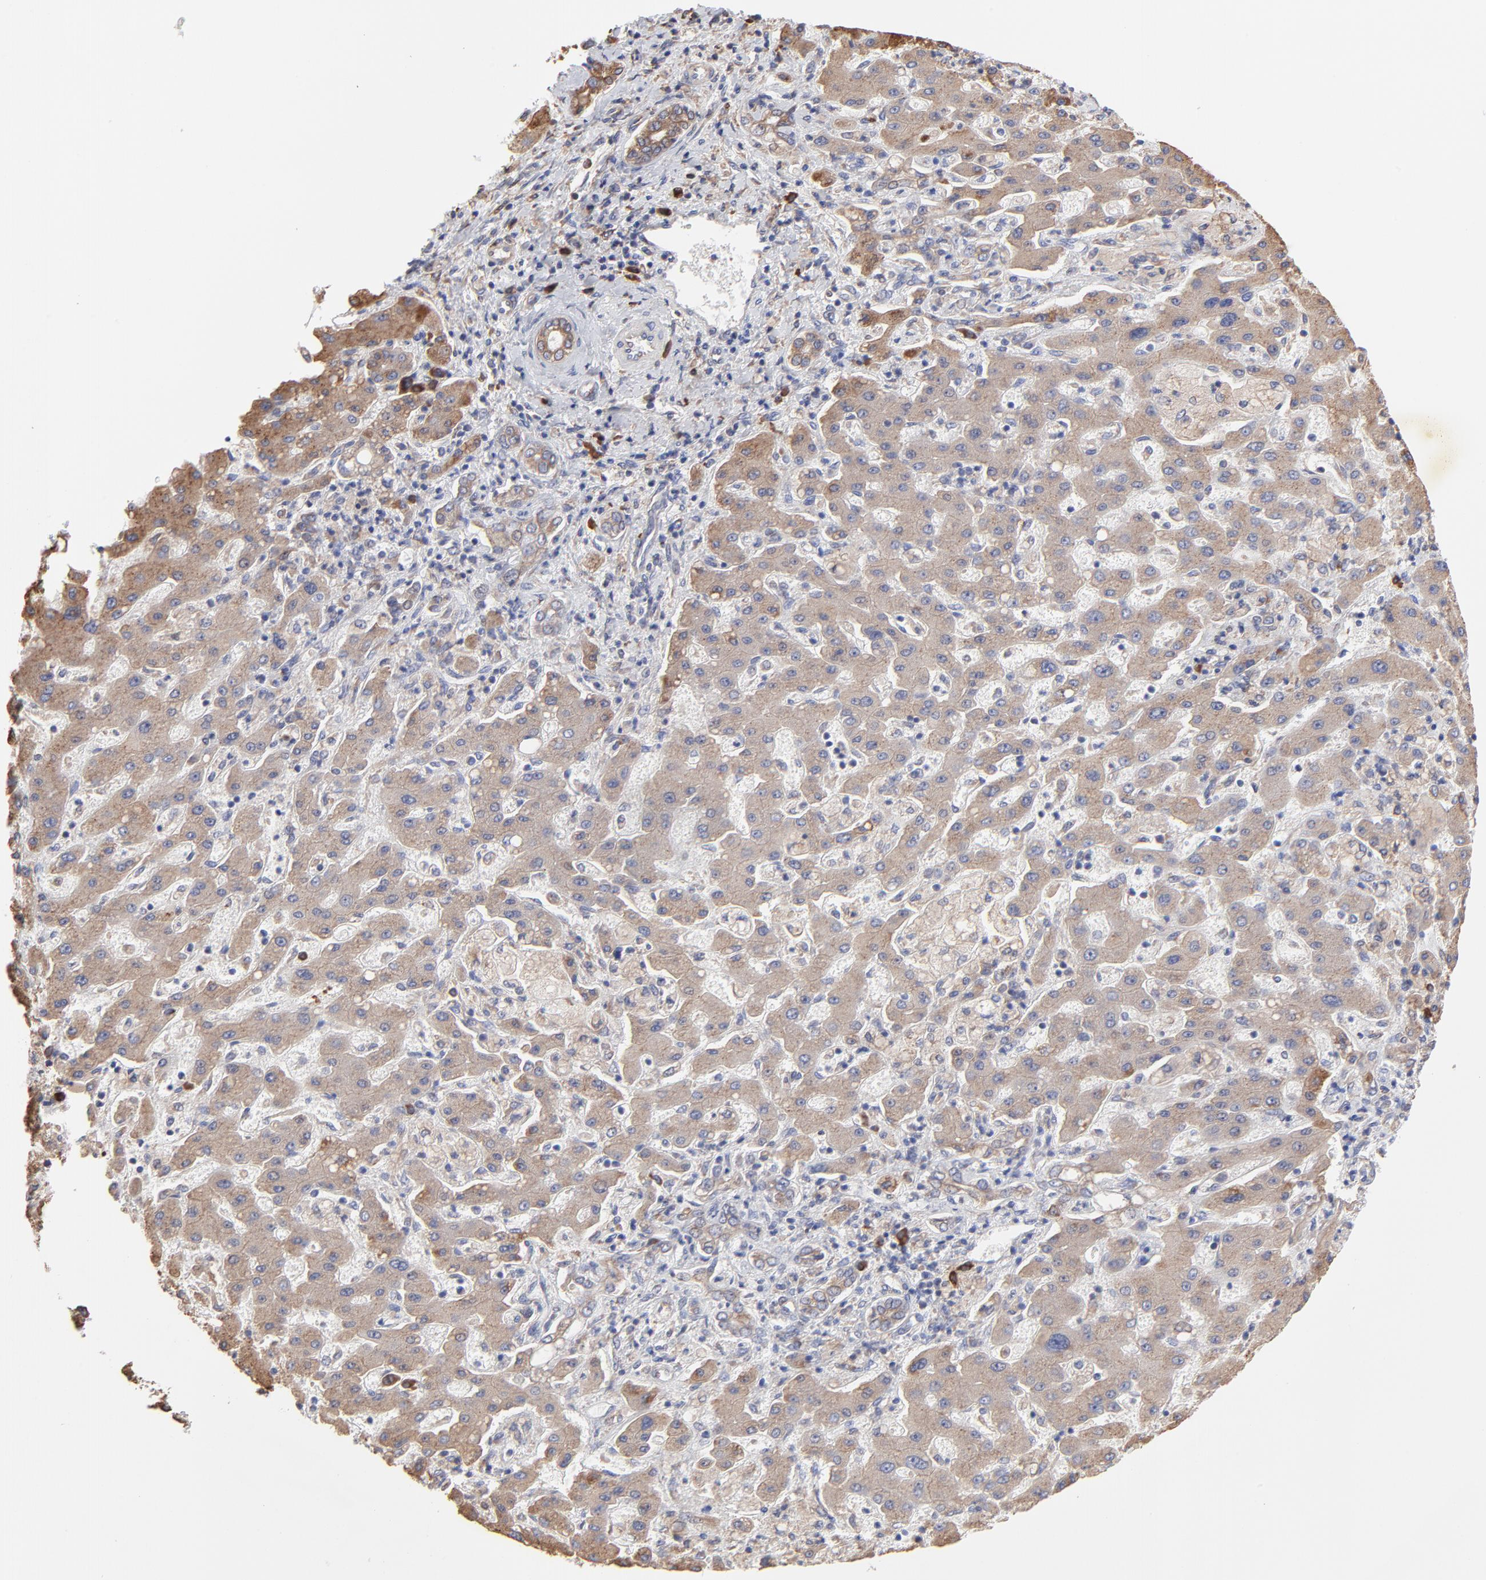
{"staining": {"intensity": "weak", "quantity": ">75%", "location": "cytoplasmic/membranous"}, "tissue": "liver cancer", "cell_type": "Tumor cells", "image_type": "cancer", "snomed": [{"axis": "morphology", "description": "Cholangiocarcinoma"}, {"axis": "topography", "description": "Liver"}], "caption": "Immunohistochemical staining of liver cholangiocarcinoma displays low levels of weak cytoplasmic/membranous expression in about >75% of tumor cells.", "gene": "LMAN1", "patient": {"sex": "male", "age": 50}}